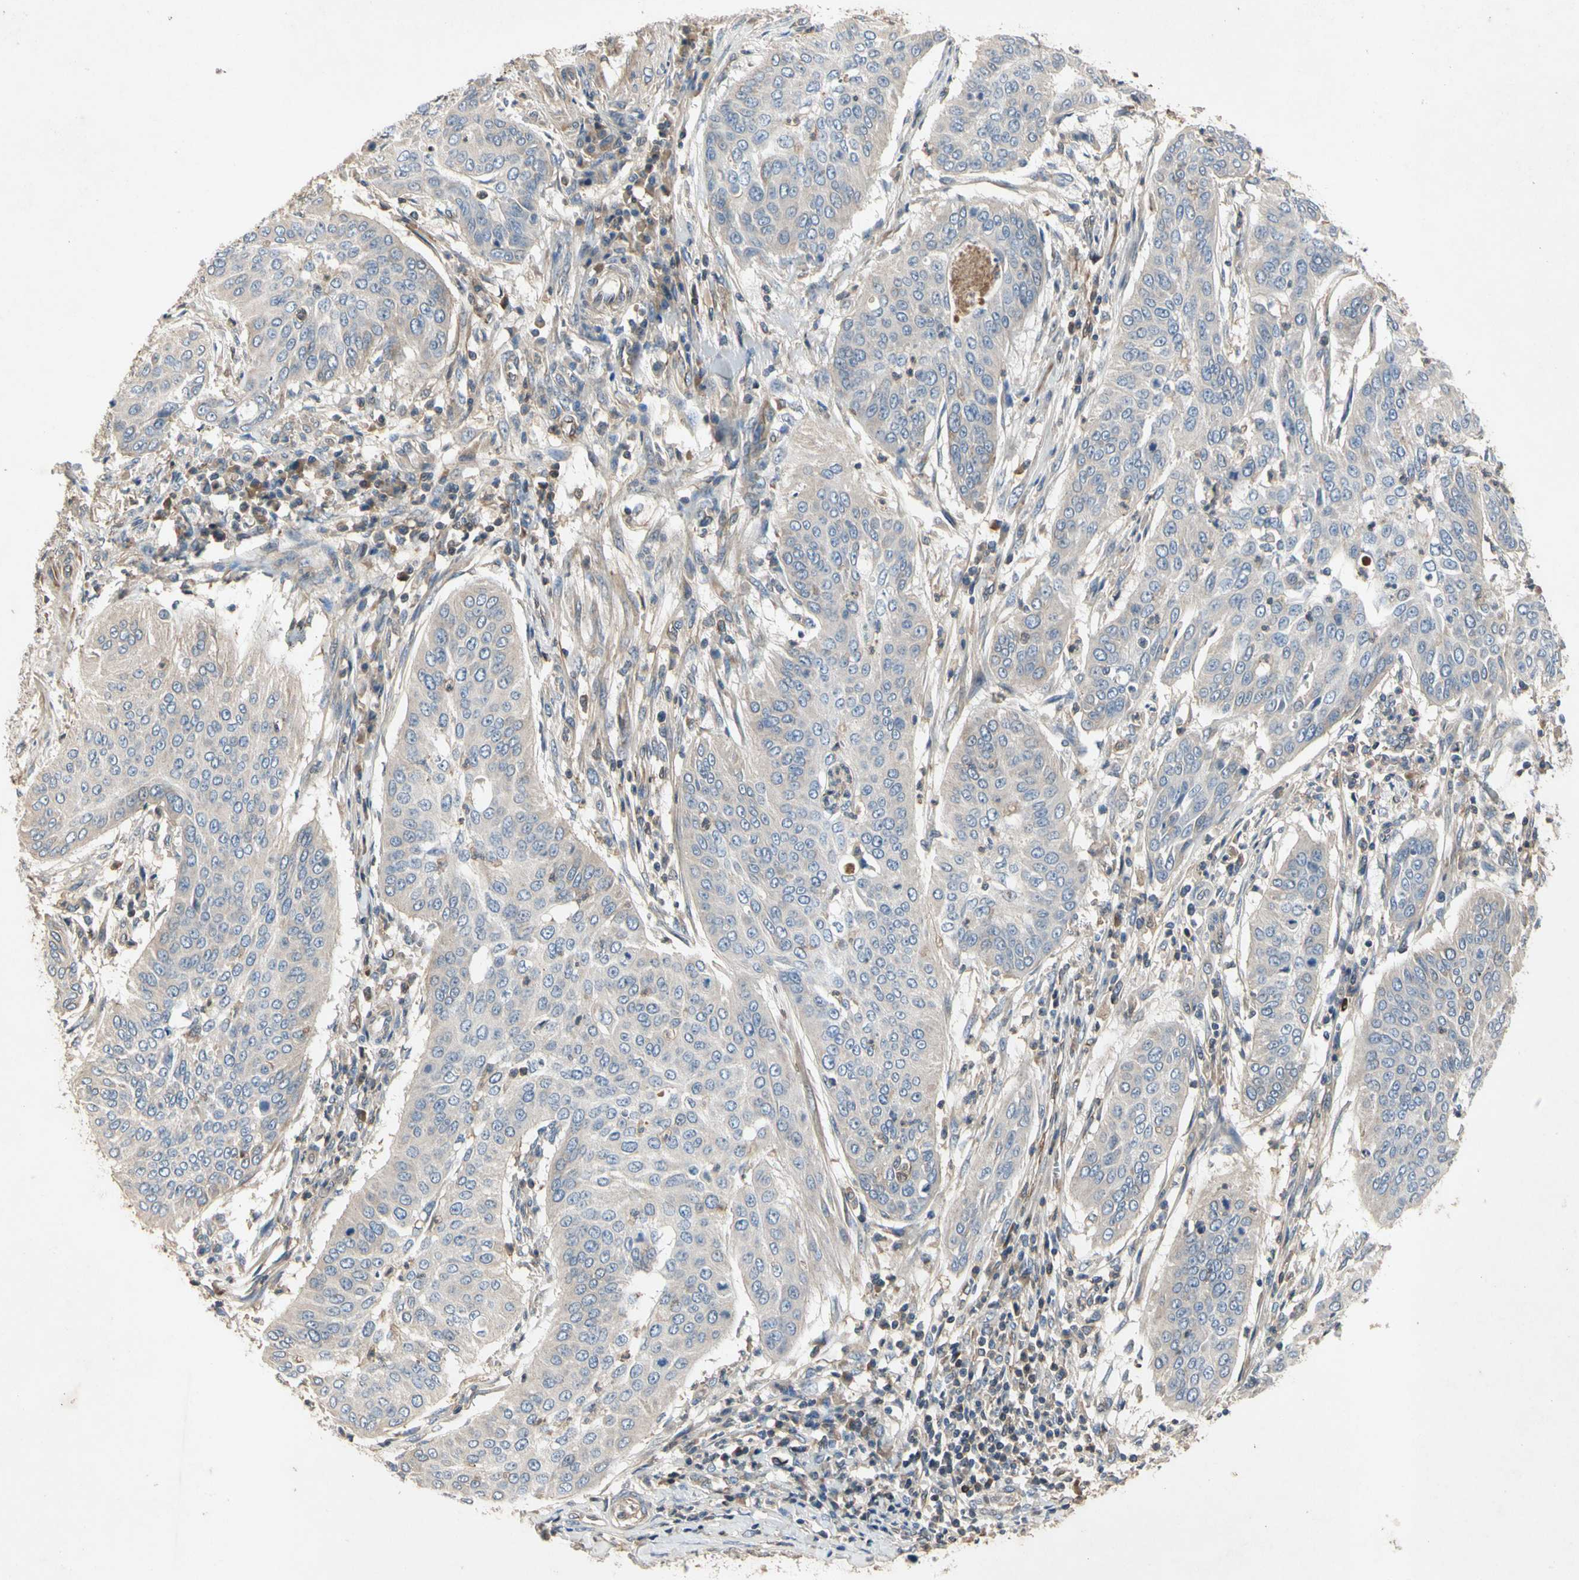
{"staining": {"intensity": "negative", "quantity": "none", "location": "none"}, "tissue": "cervical cancer", "cell_type": "Tumor cells", "image_type": "cancer", "snomed": [{"axis": "morphology", "description": "Normal tissue, NOS"}, {"axis": "morphology", "description": "Squamous cell carcinoma, NOS"}, {"axis": "topography", "description": "Cervix"}], "caption": "This is a micrograph of immunohistochemistry (IHC) staining of cervical squamous cell carcinoma, which shows no positivity in tumor cells.", "gene": "CRTAC1", "patient": {"sex": "female", "age": 39}}